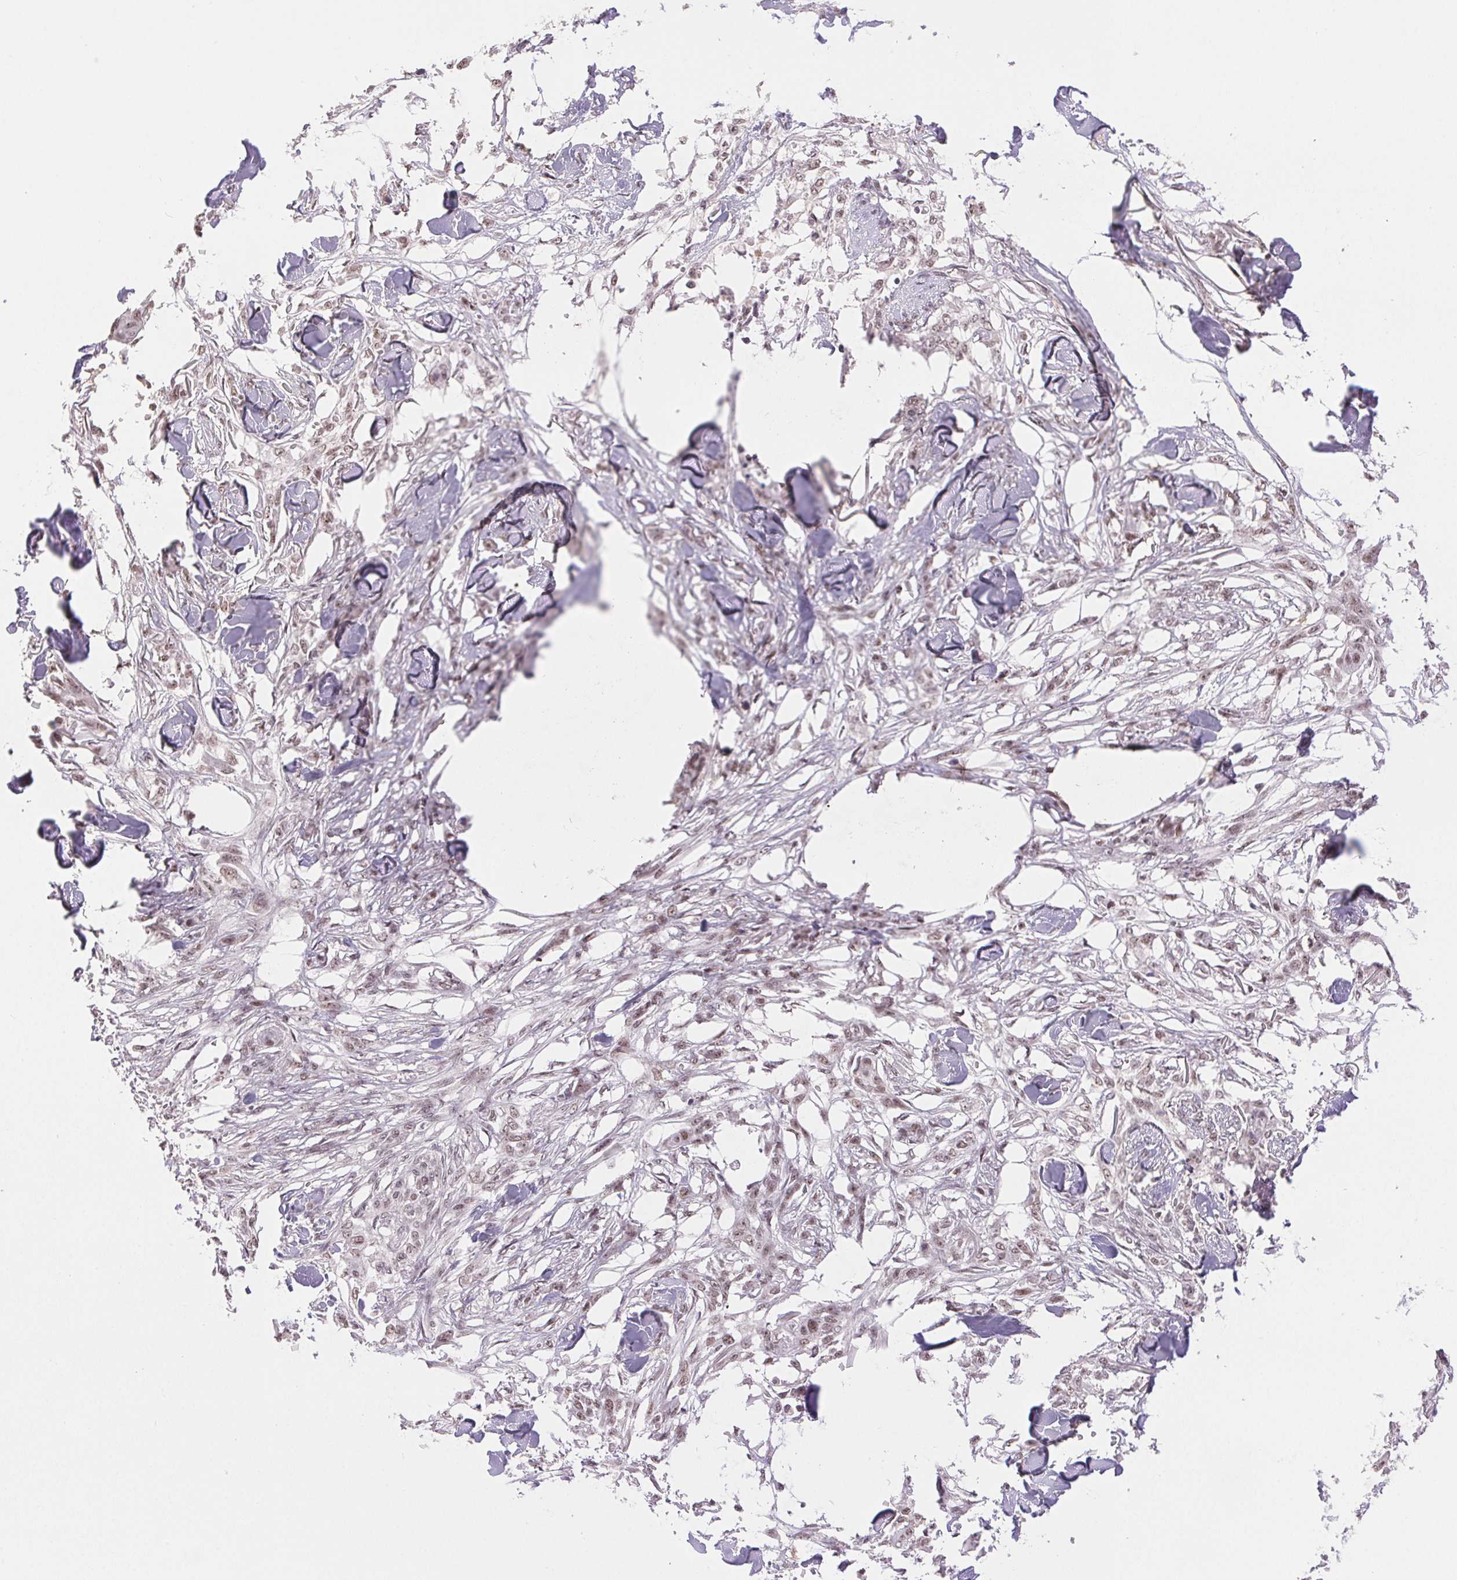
{"staining": {"intensity": "moderate", "quantity": ">75%", "location": "nuclear"}, "tissue": "skin cancer", "cell_type": "Tumor cells", "image_type": "cancer", "snomed": [{"axis": "morphology", "description": "Squamous cell carcinoma, NOS"}, {"axis": "topography", "description": "Skin"}], "caption": "Immunohistochemistry (IHC) of human skin squamous cell carcinoma shows medium levels of moderate nuclear expression in about >75% of tumor cells.", "gene": "PRPF18", "patient": {"sex": "female", "age": 59}}